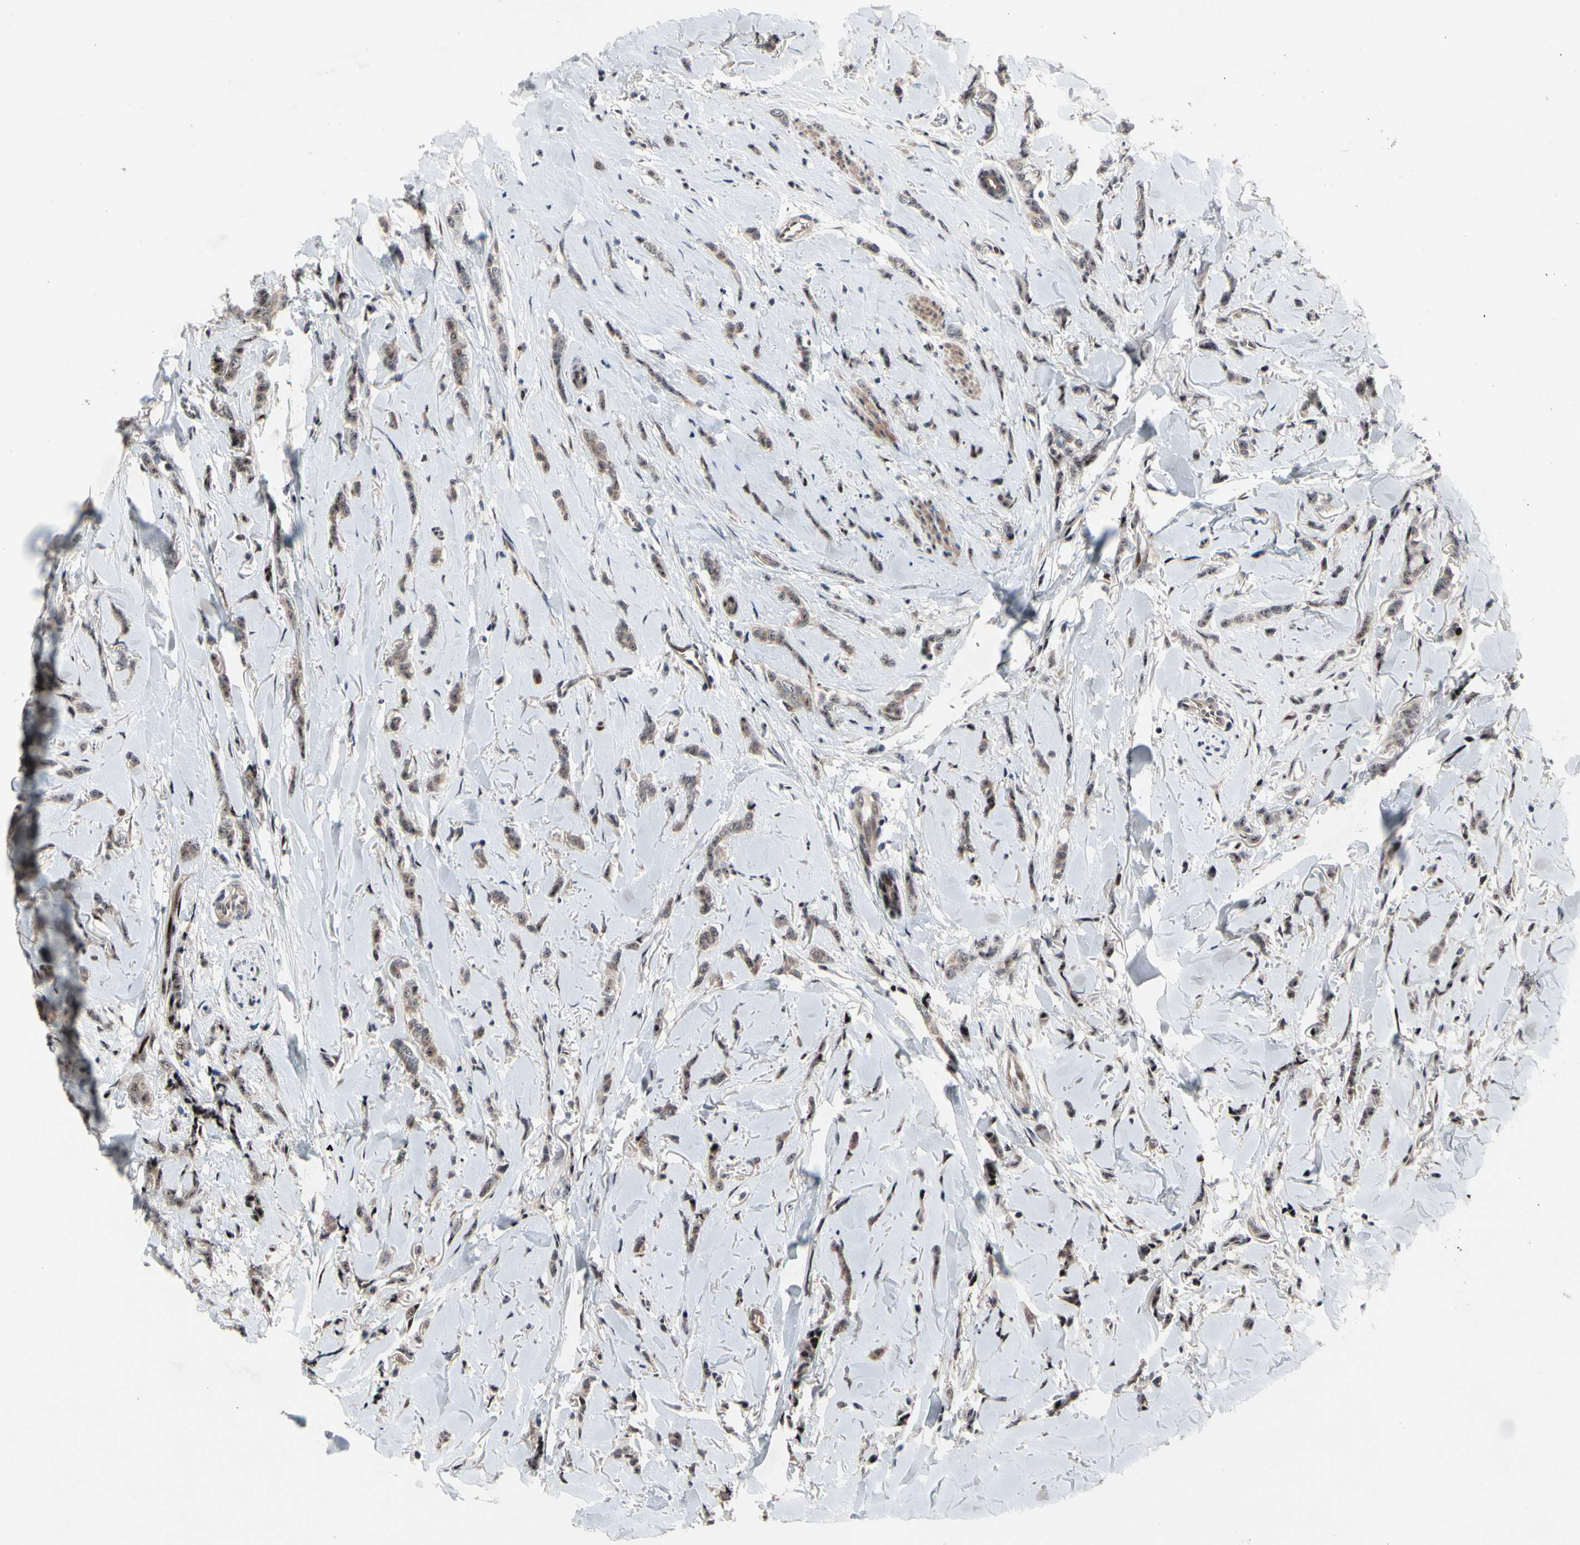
{"staining": {"intensity": "weak", "quantity": ">75%", "location": "cytoplasmic/membranous,nuclear"}, "tissue": "breast cancer", "cell_type": "Tumor cells", "image_type": "cancer", "snomed": [{"axis": "morphology", "description": "Lobular carcinoma"}, {"axis": "topography", "description": "Skin"}, {"axis": "topography", "description": "Breast"}], "caption": "Breast cancer (lobular carcinoma) was stained to show a protein in brown. There is low levels of weak cytoplasmic/membranous and nuclear staining in about >75% of tumor cells. The protein is shown in brown color, while the nuclei are stained blue.", "gene": "SOX7", "patient": {"sex": "female", "age": 46}}